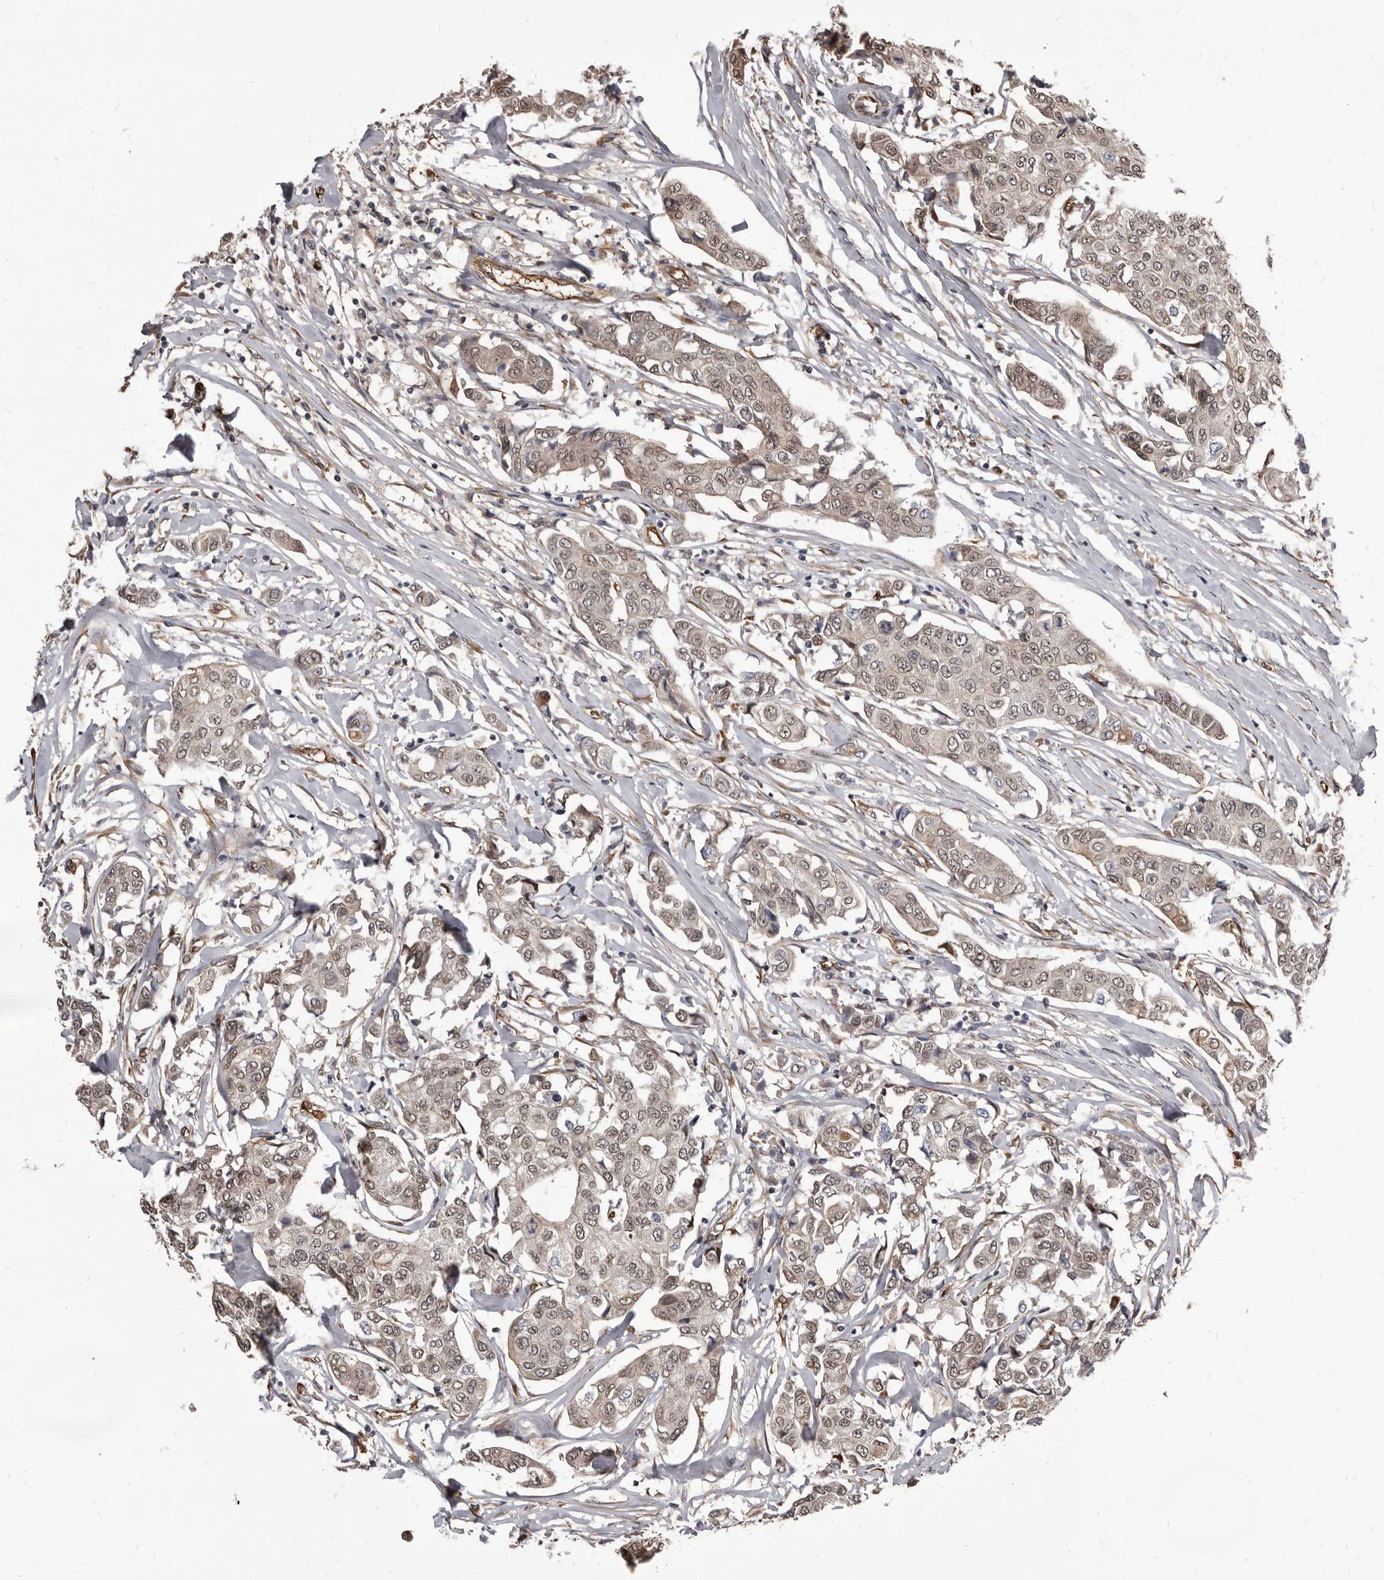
{"staining": {"intensity": "weak", "quantity": ">75%", "location": "cytoplasmic/membranous,nuclear"}, "tissue": "breast cancer", "cell_type": "Tumor cells", "image_type": "cancer", "snomed": [{"axis": "morphology", "description": "Duct carcinoma"}, {"axis": "topography", "description": "Breast"}], "caption": "Breast cancer stained for a protein reveals weak cytoplasmic/membranous and nuclear positivity in tumor cells. (Brightfield microscopy of DAB IHC at high magnification).", "gene": "ADAMTS20", "patient": {"sex": "female", "age": 80}}